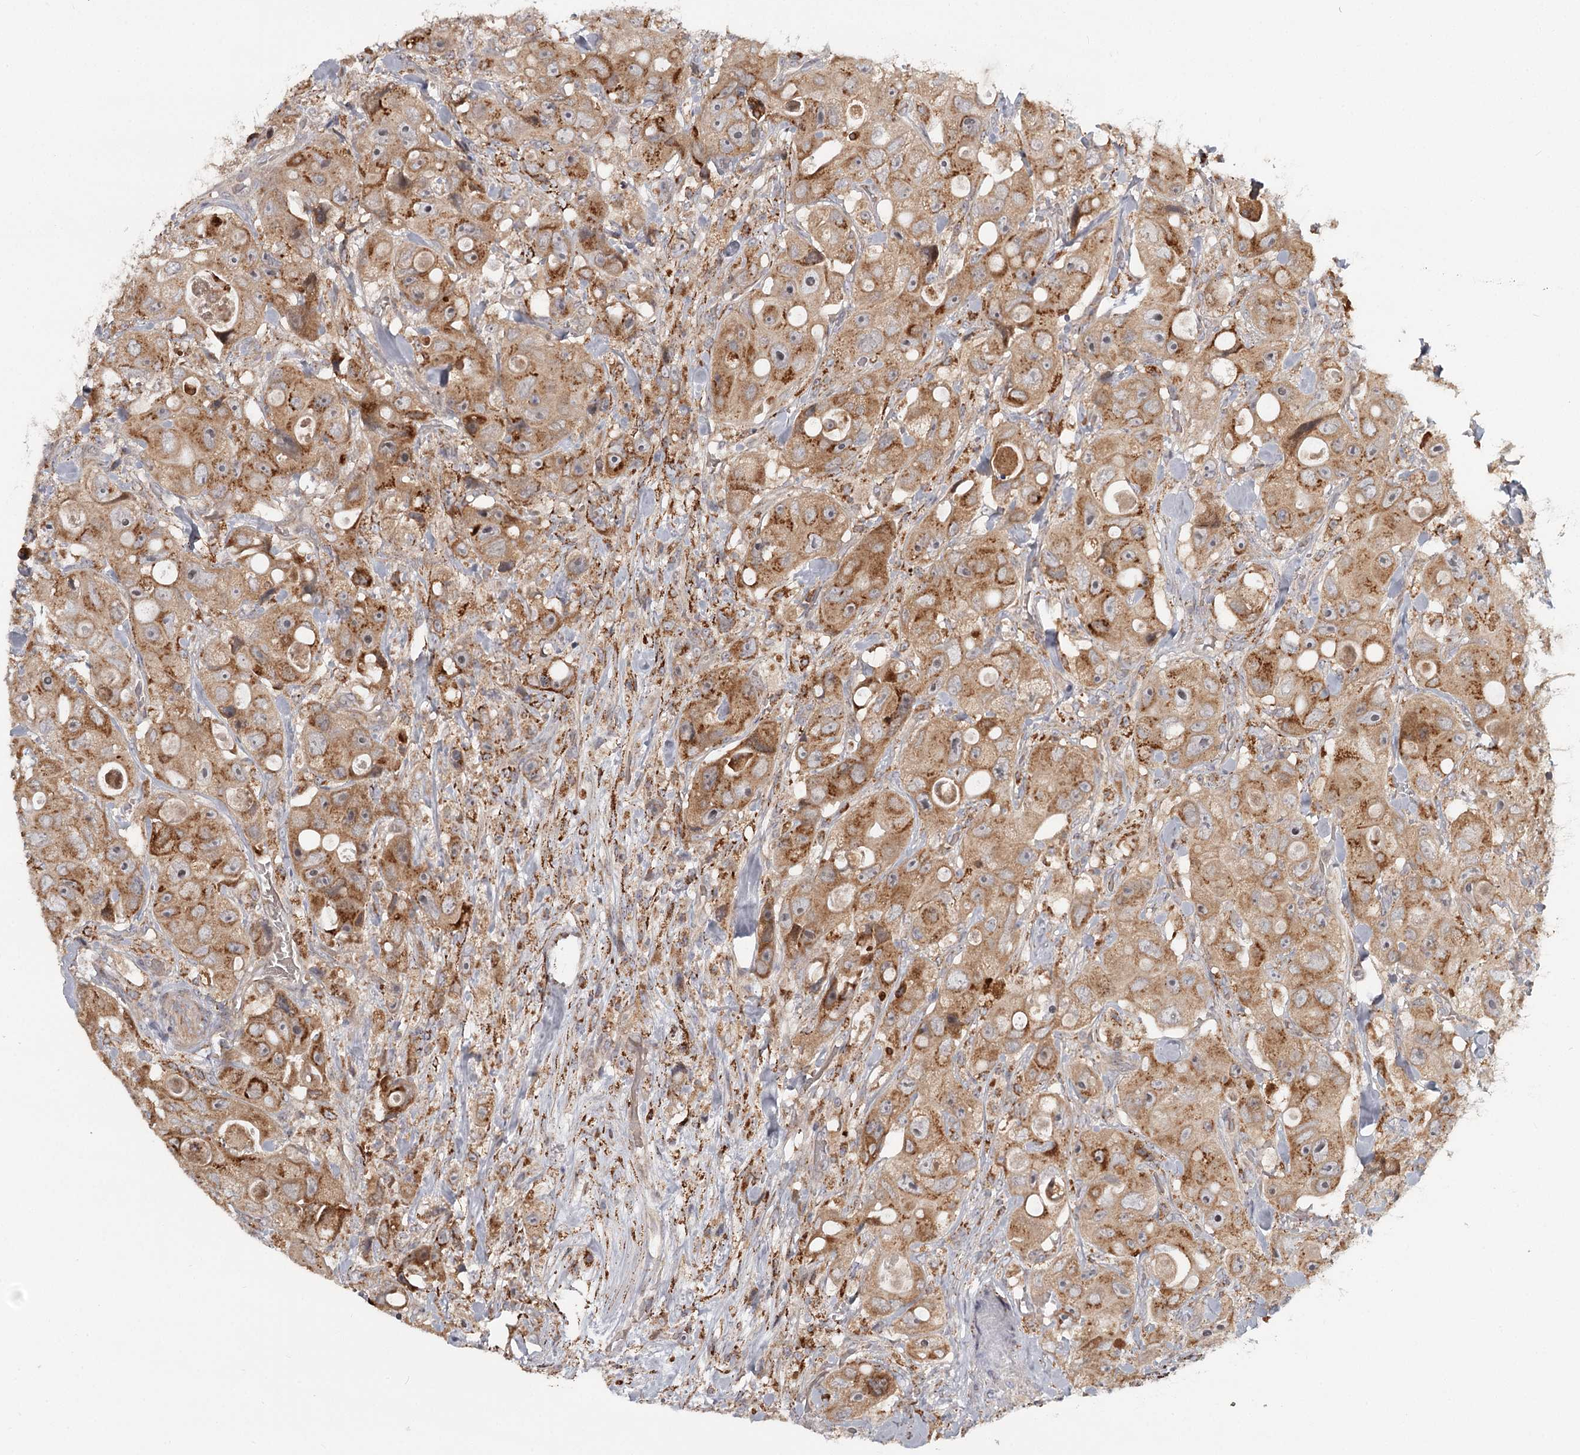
{"staining": {"intensity": "moderate", "quantity": ">75%", "location": "cytoplasmic/membranous"}, "tissue": "colorectal cancer", "cell_type": "Tumor cells", "image_type": "cancer", "snomed": [{"axis": "morphology", "description": "Adenocarcinoma, NOS"}, {"axis": "topography", "description": "Colon"}], "caption": "Colorectal cancer stained with a brown dye displays moderate cytoplasmic/membranous positive staining in approximately >75% of tumor cells.", "gene": "CDC123", "patient": {"sex": "female", "age": 46}}